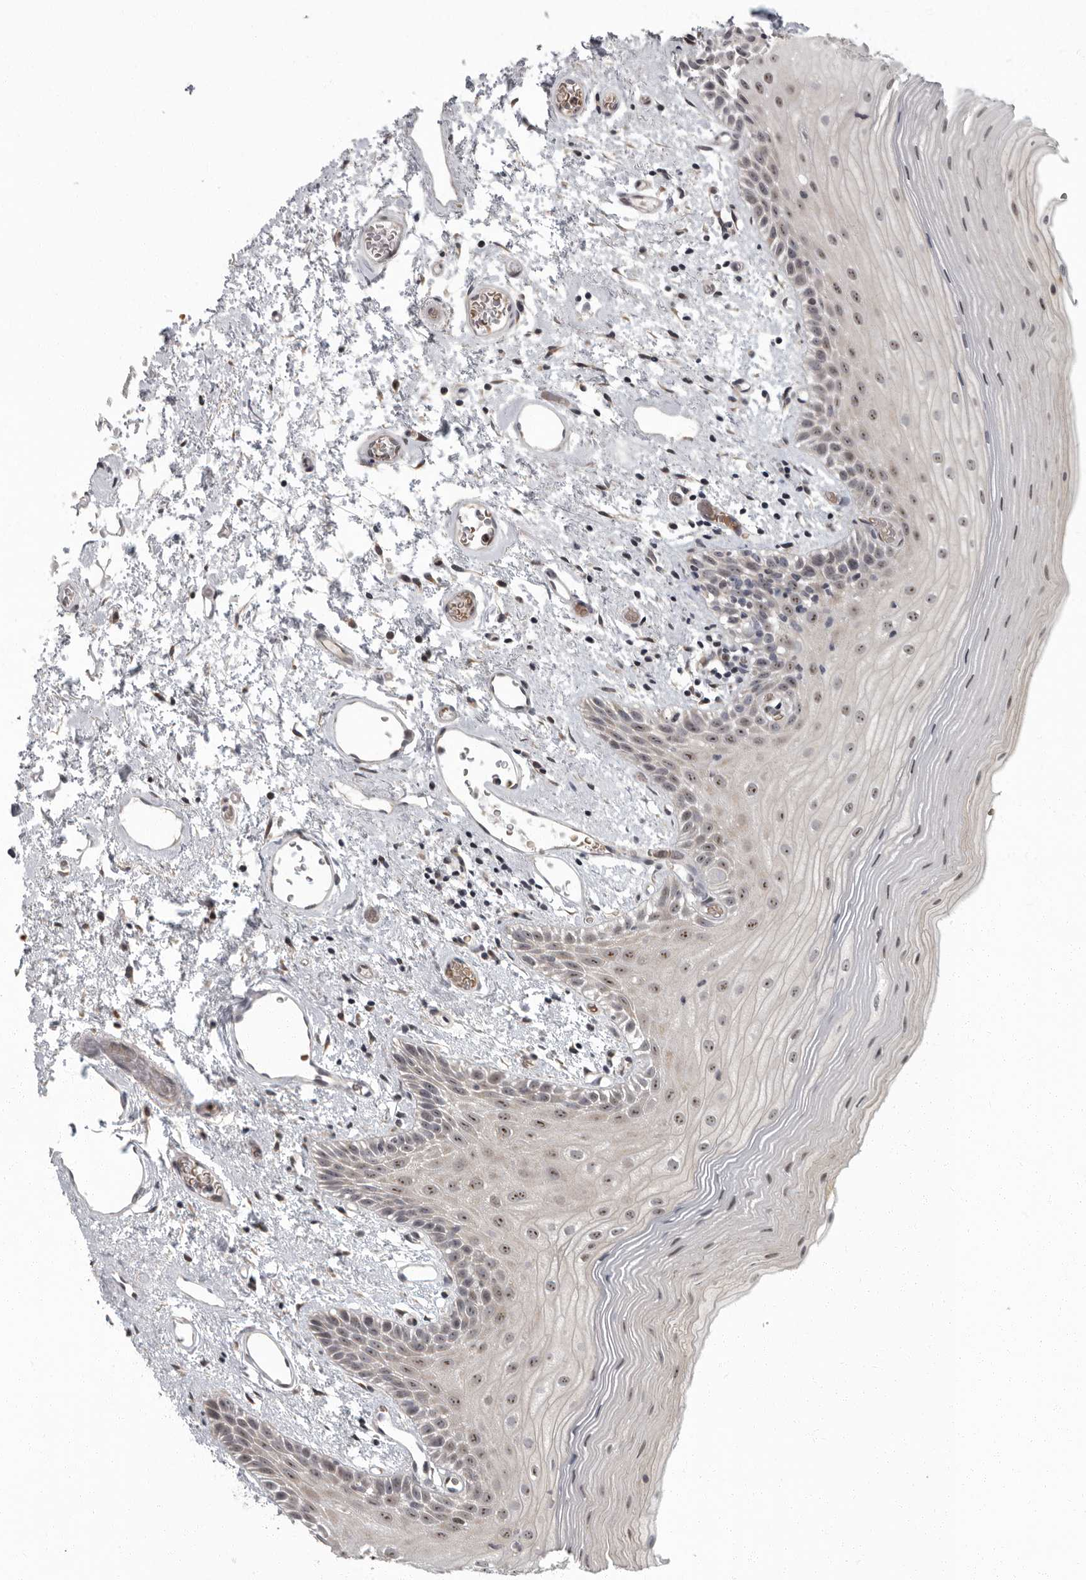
{"staining": {"intensity": "moderate", "quantity": "25%-75%", "location": "cytoplasmic/membranous,nuclear"}, "tissue": "oral mucosa", "cell_type": "Squamous epithelial cells", "image_type": "normal", "snomed": [{"axis": "morphology", "description": "Normal tissue, NOS"}, {"axis": "topography", "description": "Oral tissue"}], "caption": "Immunohistochemical staining of benign human oral mucosa exhibits 25%-75% levels of moderate cytoplasmic/membranous,nuclear protein expression in approximately 25%-75% of squamous epithelial cells.", "gene": "PDCD11", "patient": {"sex": "male", "age": 52}}